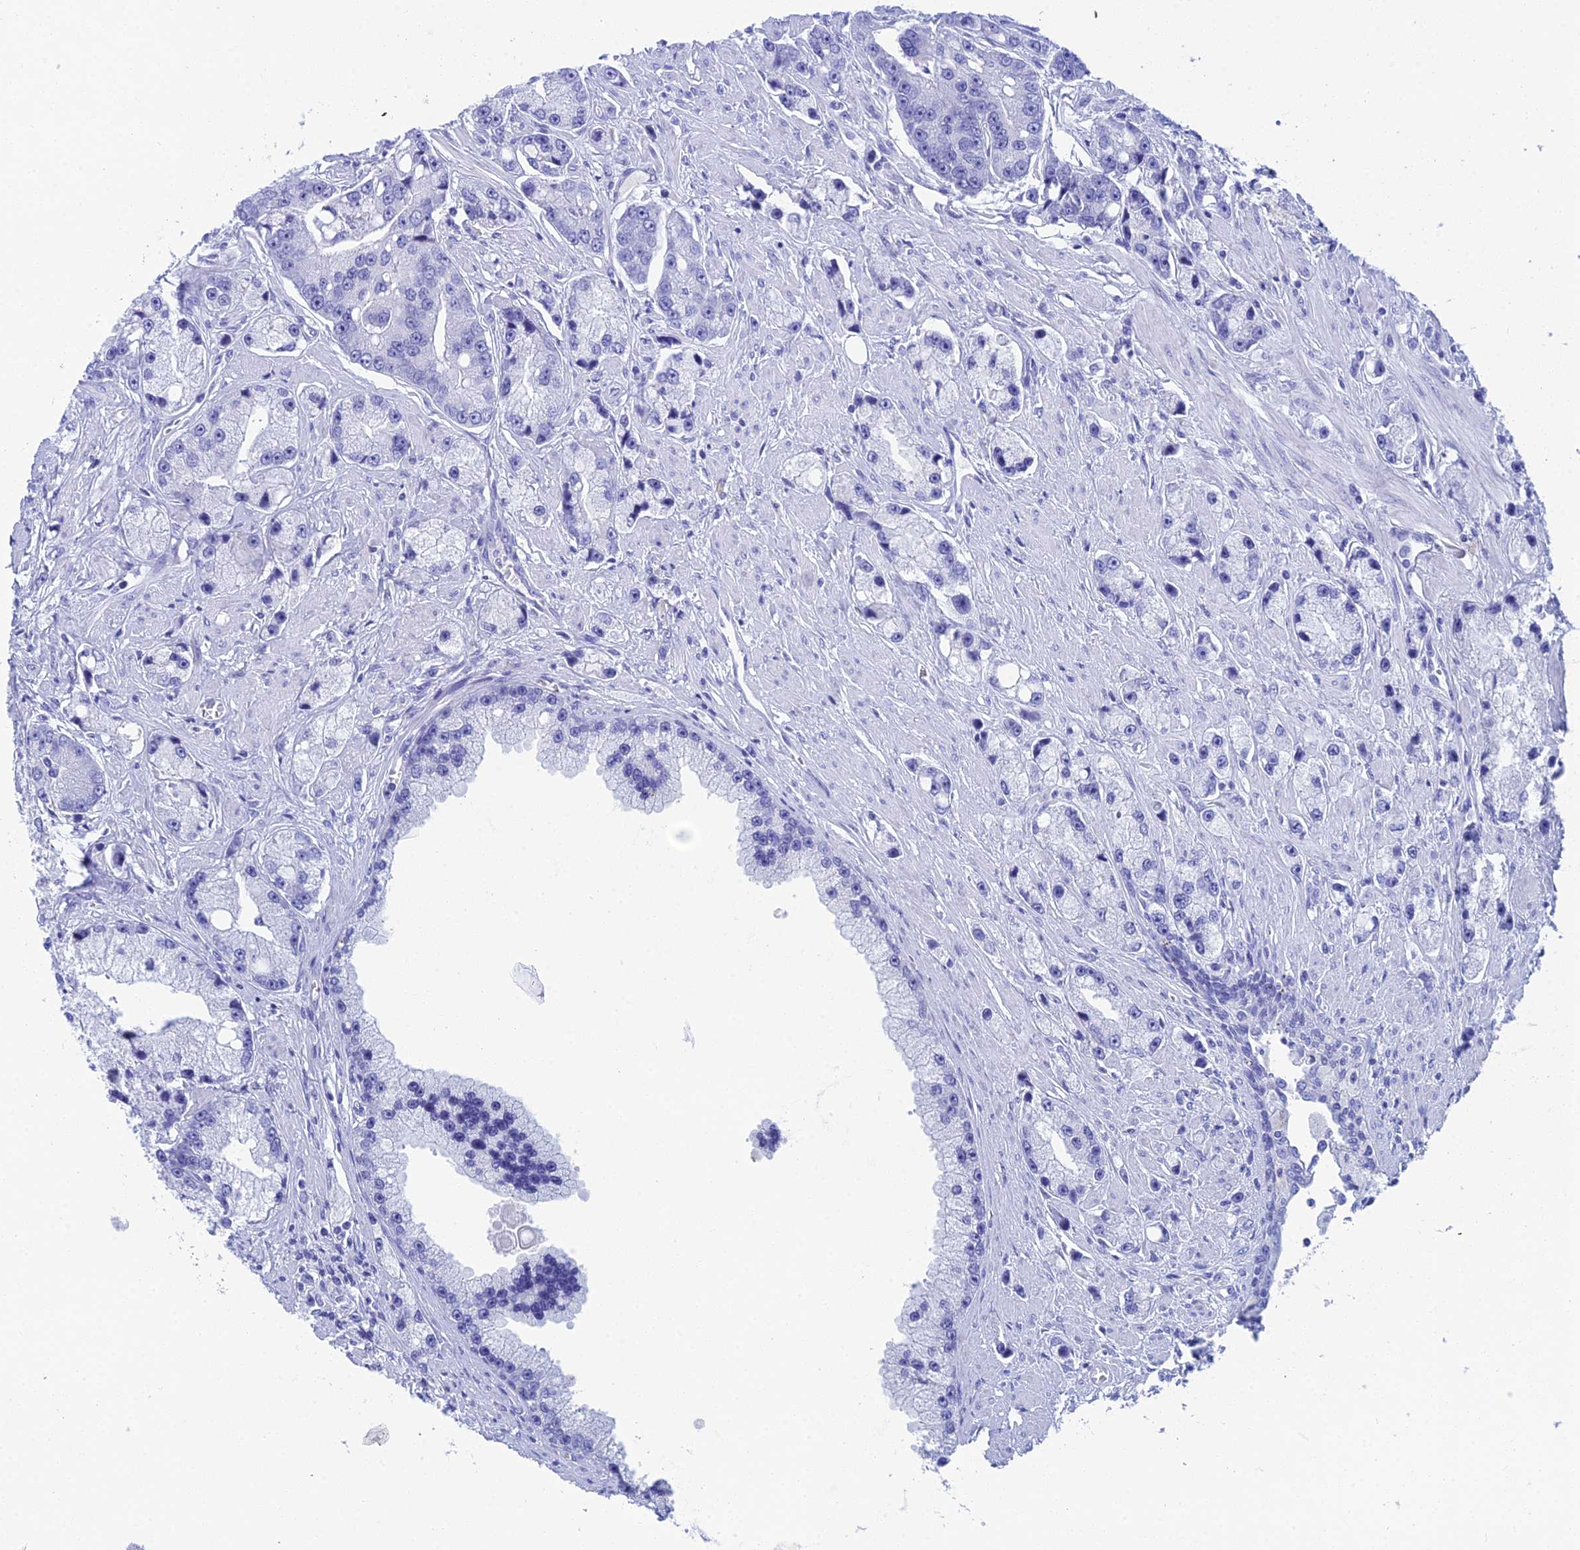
{"staining": {"intensity": "negative", "quantity": "none", "location": "none"}, "tissue": "prostate cancer", "cell_type": "Tumor cells", "image_type": "cancer", "snomed": [{"axis": "morphology", "description": "Adenocarcinoma, High grade"}, {"axis": "topography", "description": "Prostate"}], "caption": "Protein analysis of prostate cancer (high-grade adenocarcinoma) displays no significant staining in tumor cells.", "gene": "REG1A", "patient": {"sex": "male", "age": 74}}